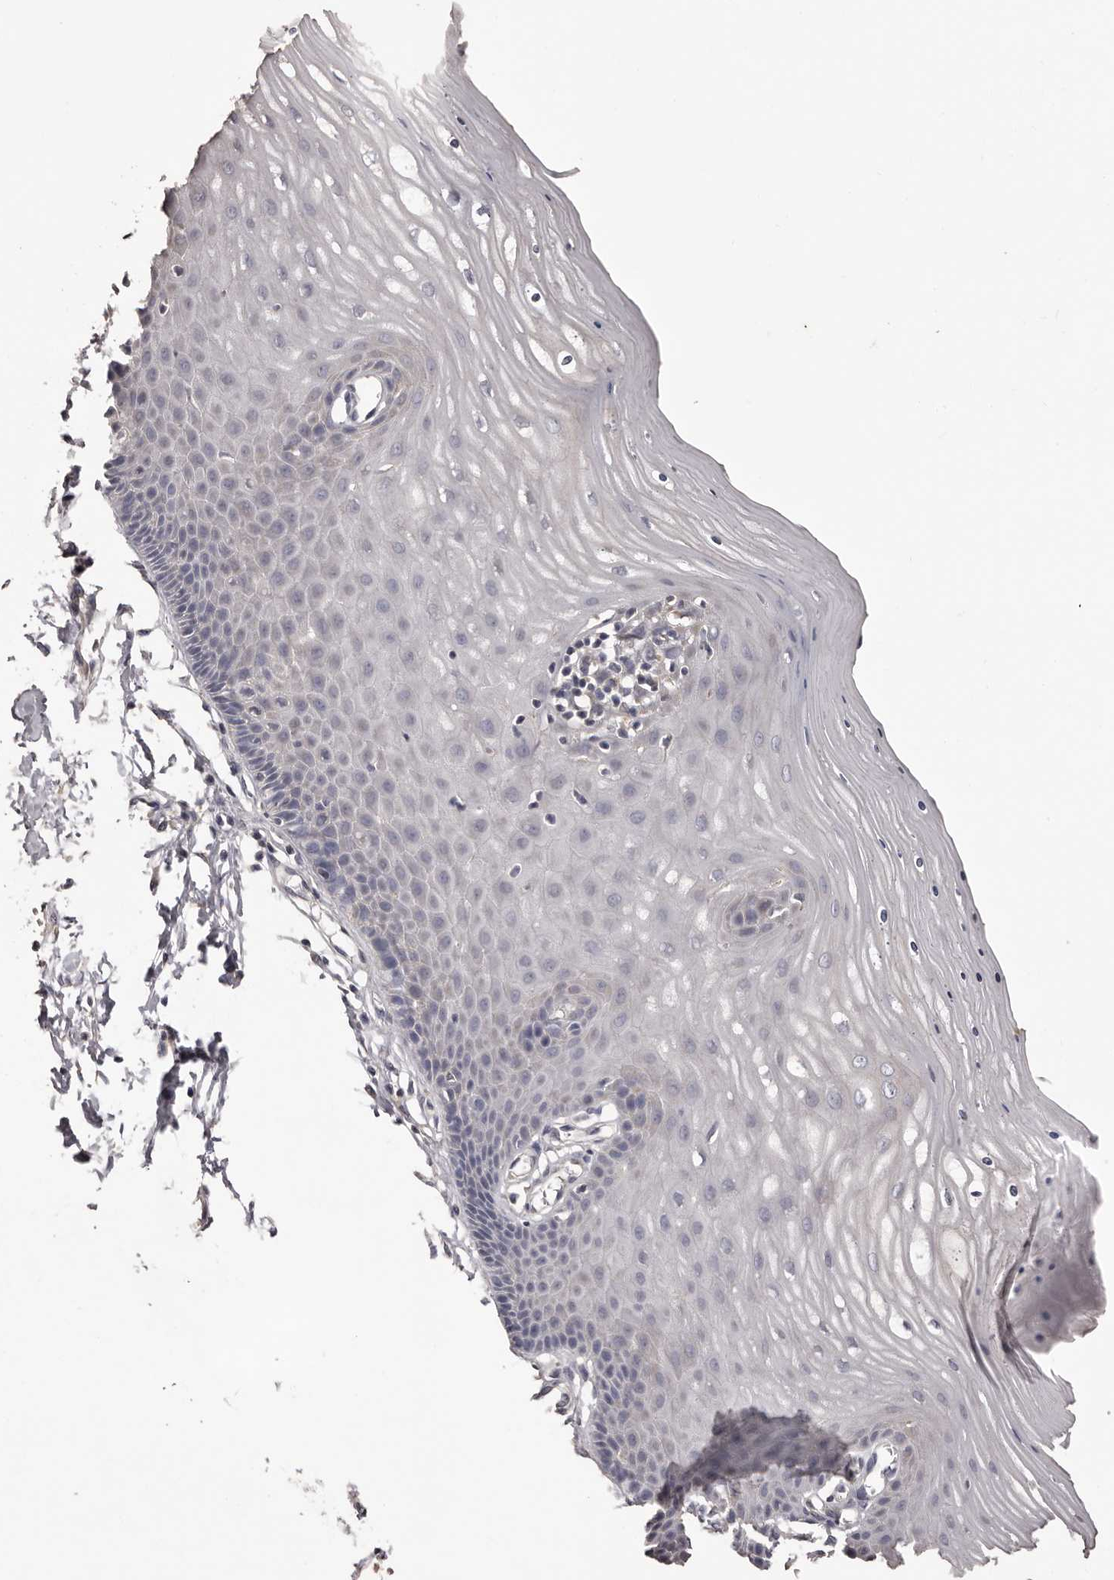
{"staining": {"intensity": "negative", "quantity": "none", "location": "none"}, "tissue": "cervix", "cell_type": "Glandular cells", "image_type": "normal", "snomed": [{"axis": "morphology", "description": "Normal tissue, NOS"}, {"axis": "topography", "description": "Cervix"}], "caption": "Immunohistochemistry (IHC) micrograph of unremarkable cervix: cervix stained with DAB displays no significant protein staining in glandular cells. (DAB (3,3'-diaminobenzidine) immunohistochemistry (IHC) visualized using brightfield microscopy, high magnification).", "gene": "ETNK1", "patient": {"sex": "female", "age": 55}}